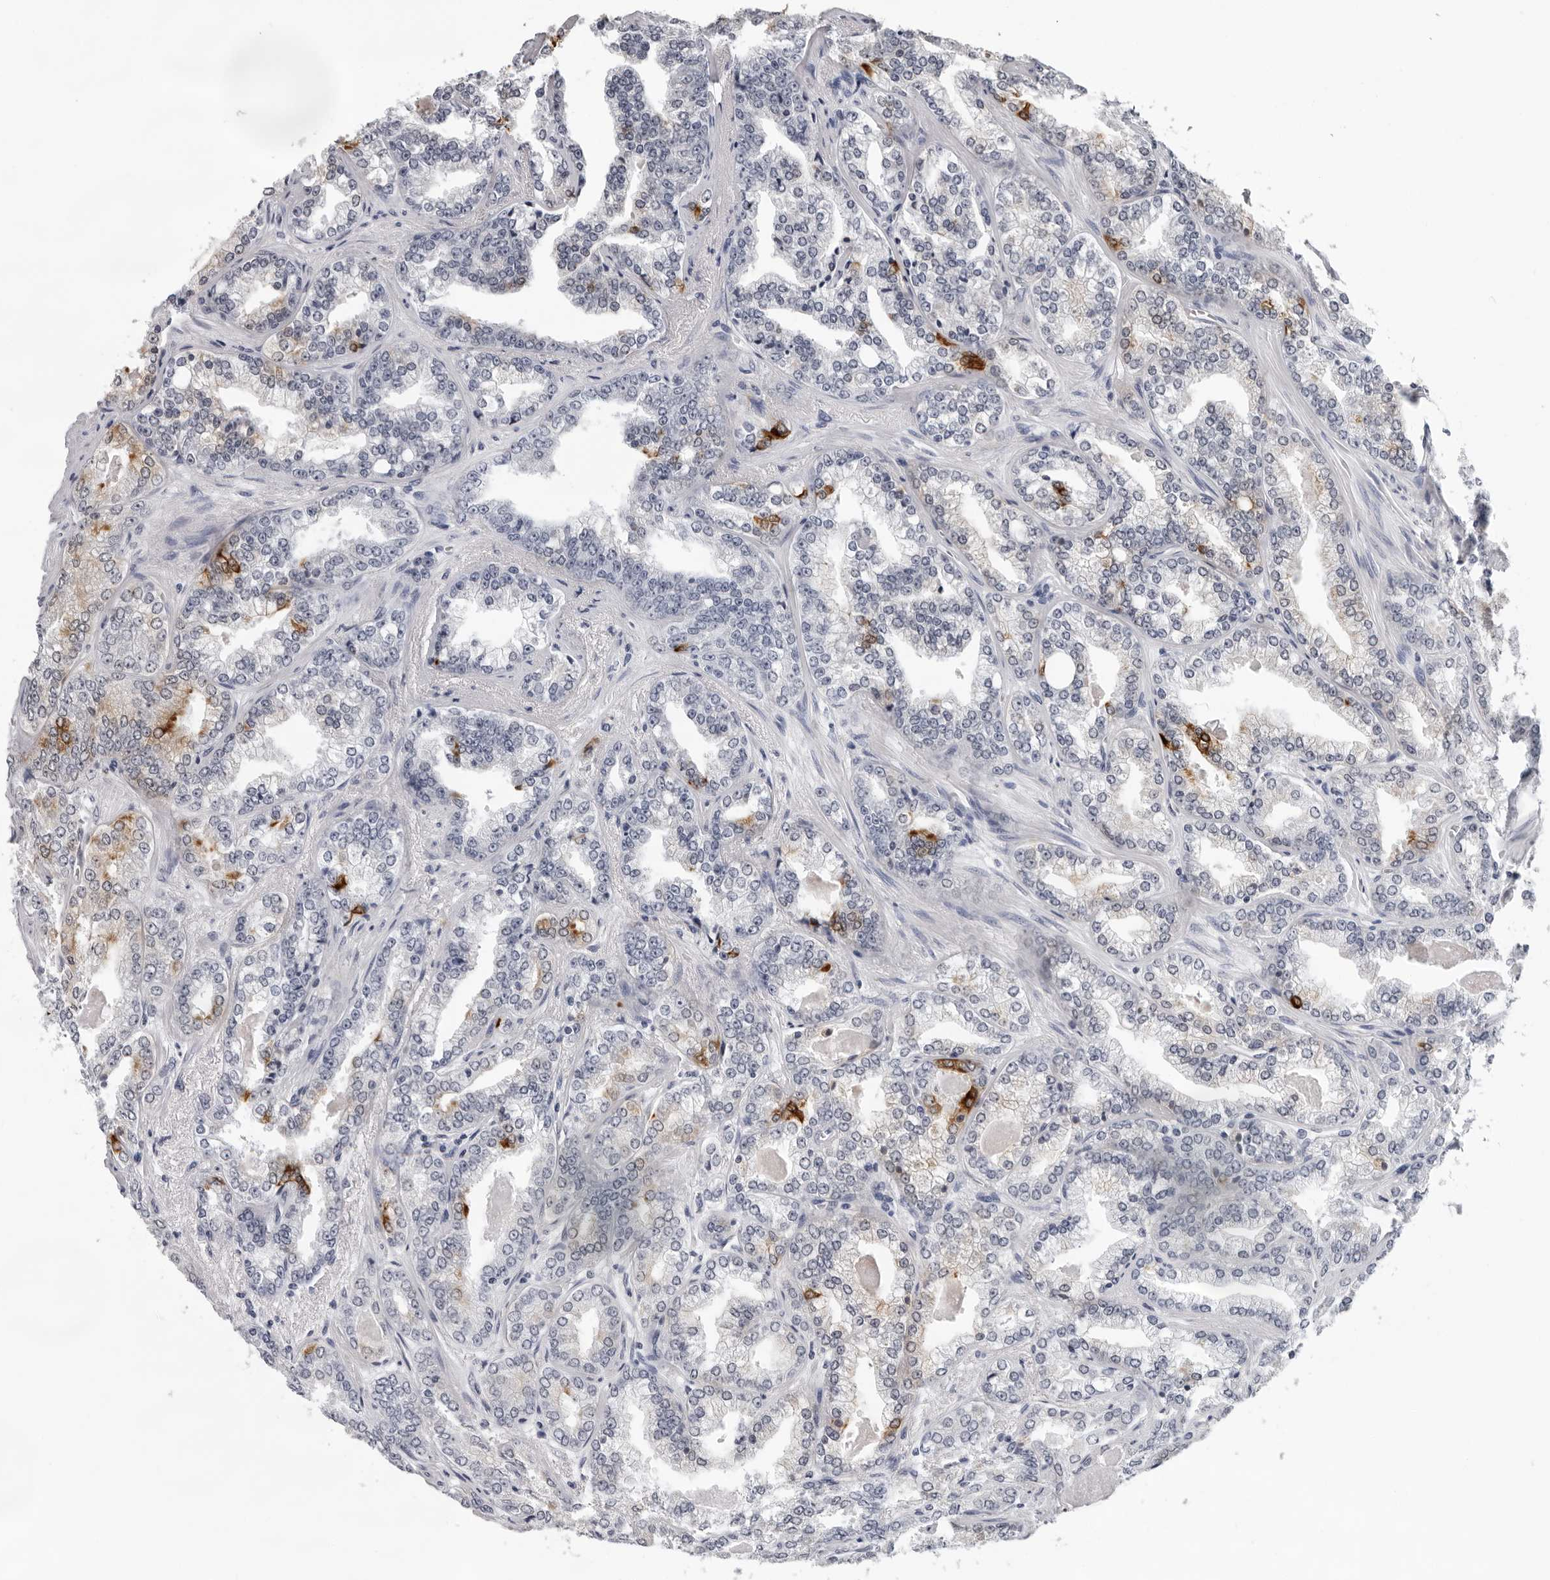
{"staining": {"intensity": "moderate", "quantity": "<25%", "location": "cytoplasmic/membranous"}, "tissue": "prostate cancer", "cell_type": "Tumor cells", "image_type": "cancer", "snomed": [{"axis": "morphology", "description": "Adenocarcinoma, High grade"}, {"axis": "topography", "description": "Prostate"}], "caption": "About <25% of tumor cells in human prostate cancer display moderate cytoplasmic/membranous protein expression as visualized by brown immunohistochemical staining.", "gene": "CCDC28B", "patient": {"sex": "male", "age": 71}}